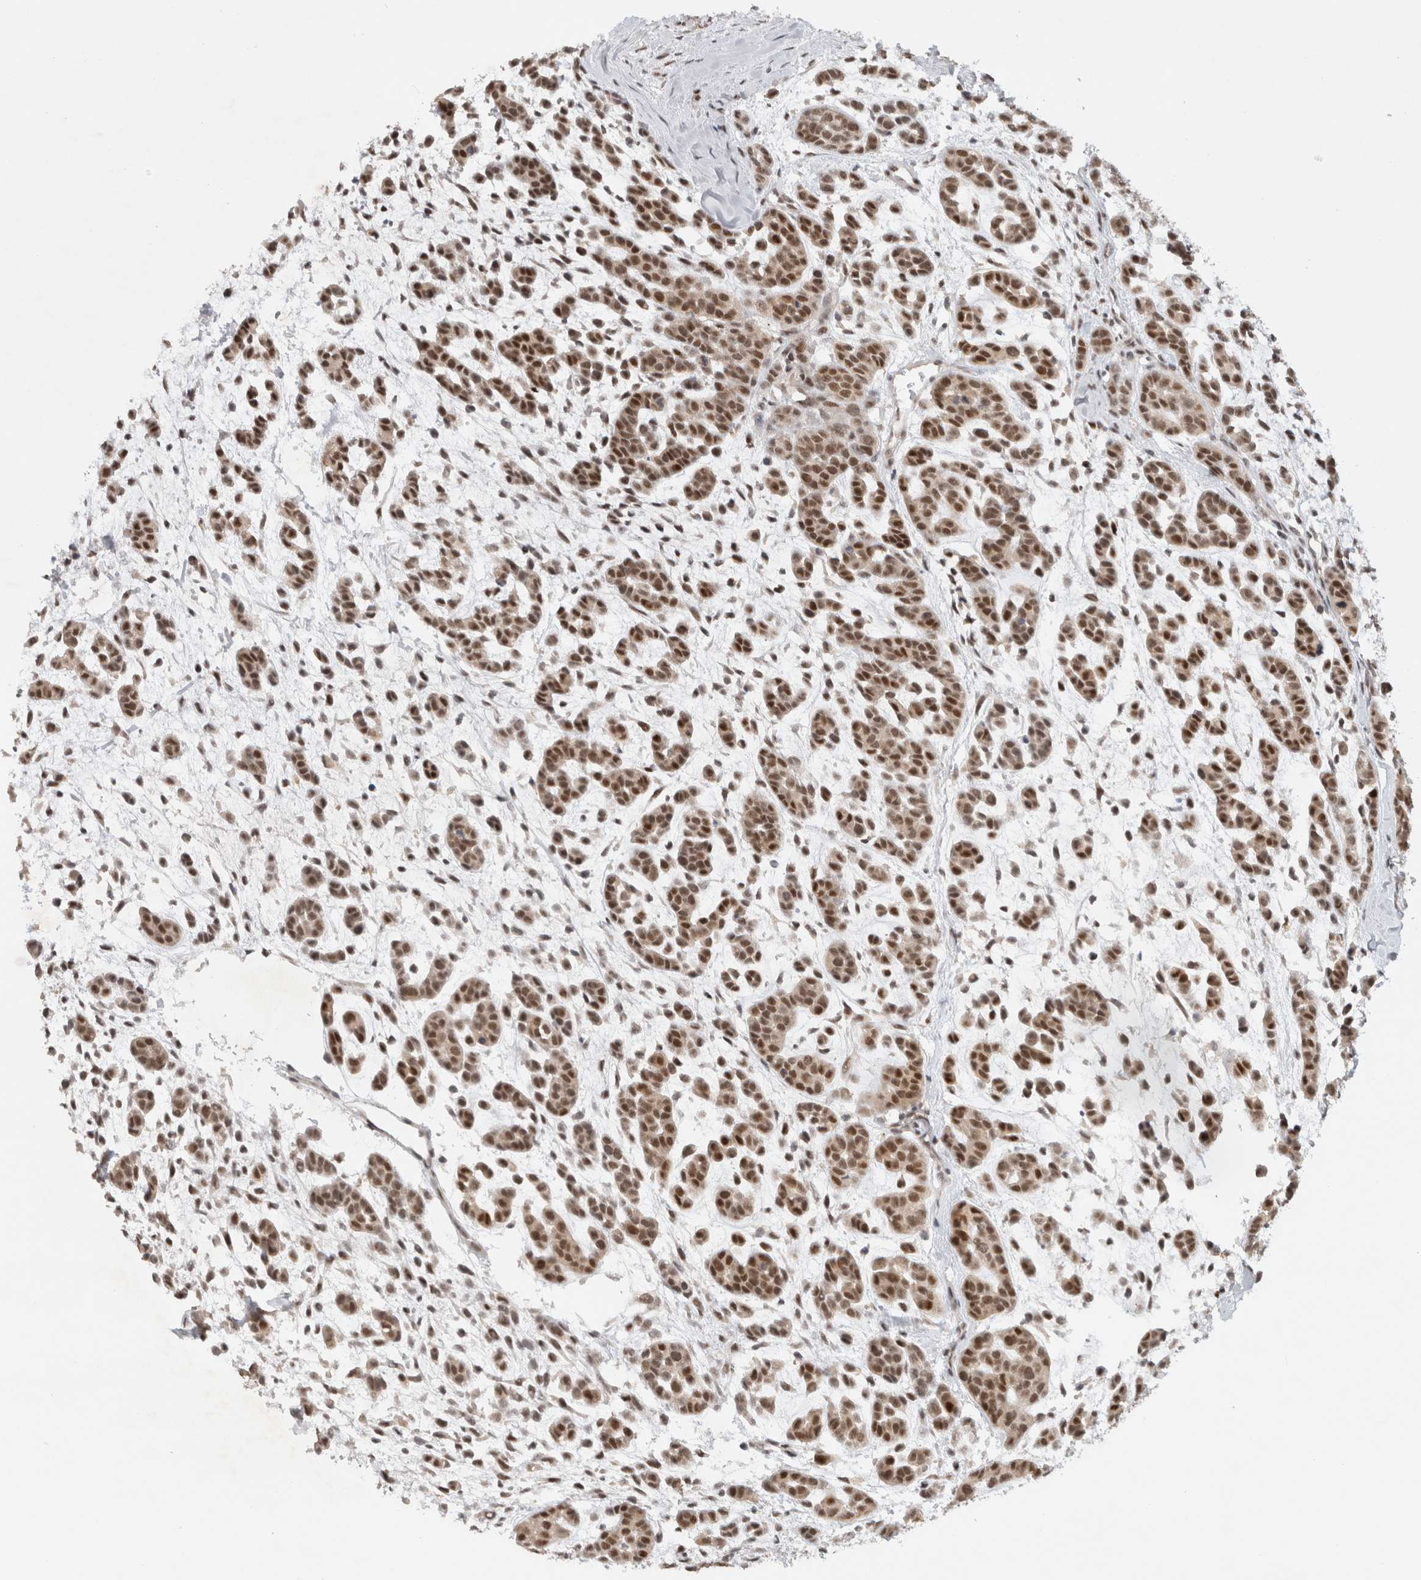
{"staining": {"intensity": "moderate", "quantity": ">75%", "location": "nuclear"}, "tissue": "head and neck cancer", "cell_type": "Tumor cells", "image_type": "cancer", "snomed": [{"axis": "morphology", "description": "Adenocarcinoma, NOS"}, {"axis": "morphology", "description": "Adenoma, NOS"}, {"axis": "topography", "description": "Head-Neck"}], "caption": "A photomicrograph showing moderate nuclear positivity in approximately >75% of tumor cells in head and neck cancer, as visualized by brown immunohistochemical staining.", "gene": "HESX1", "patient": {"sex": "female", "age": 55}}